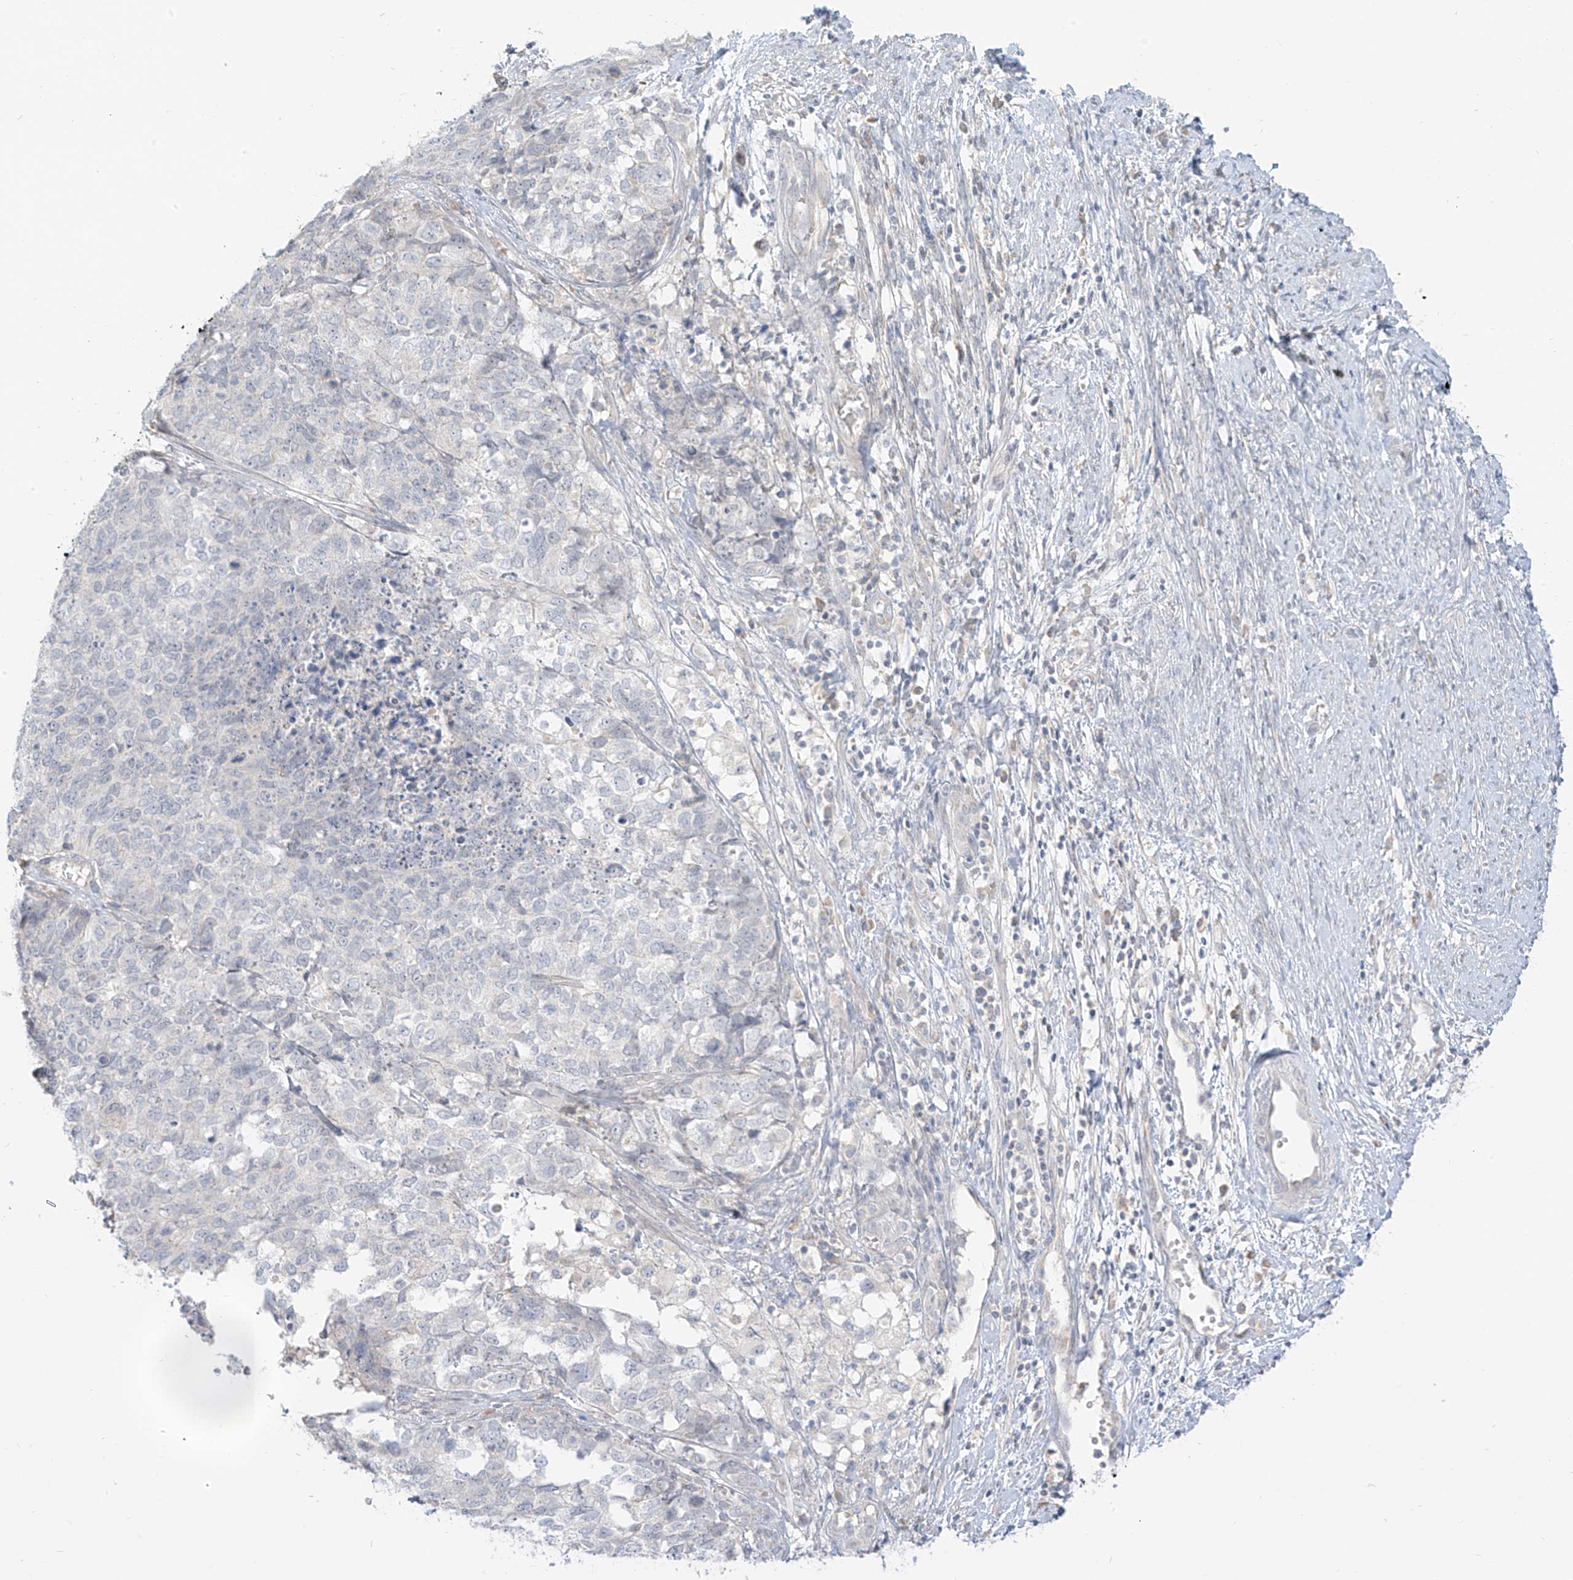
{"staining": {"intensity": "negative", "quantity": "none", "location": "none"}, "tissue": "cervical cancer", "cell_type": "Tumor cells", "image_type": "cancer", "snomed": [{"axis": "morphology", "description": "Squamous cell carcinoma, NOS"}, {"axis": "topography", "description": "Cervix"}], "caption": "The immunohistochemistry micrograph has no significant positivity in tumor cells of cervical cancer (squamous cell carcinoma) tissue. The staining was performed using DAB to visualize the protein expression in brown, while the nuclei were stained in blue with hematoxylin (Magnification: 20x).", "gene": "C2orf42", "patient": {"sex": "female", "age": 63}}